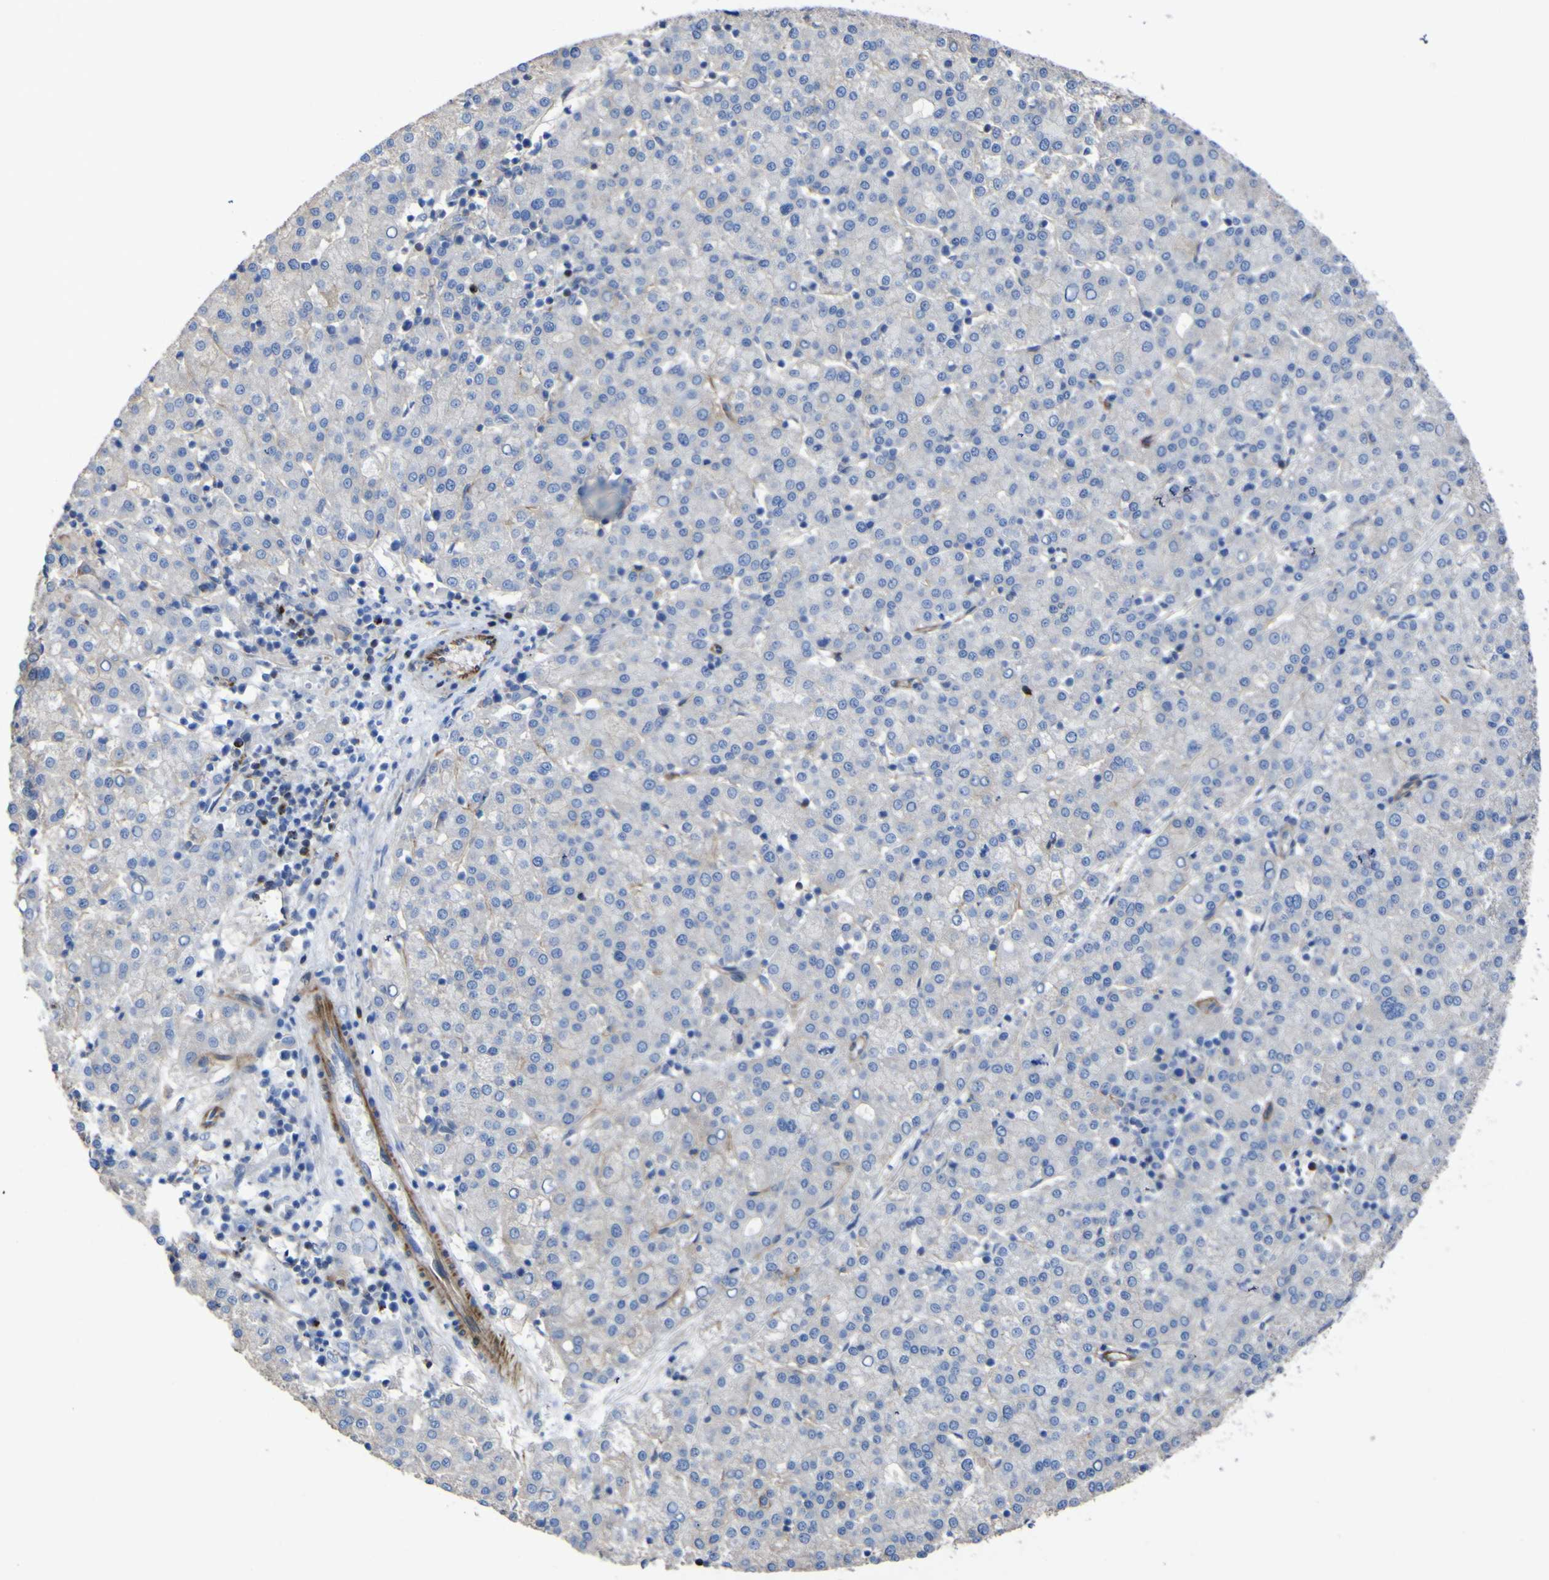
{"staining": {"intensity": "negative", "quantity": "none", "location": "none"}, "tissue": "liver cancer", "cell_type": "Tumor cells", "image_type": "cancer", "snomed": [{"axis": "morphology", "description": "Carcinoma, Hepatocellular, NOS"}, {"axis": "topography", "description": "Liver"}], "caption": "DAB (3,3'-diaminobenzidine) immunohistochemical staining of human liver cancer (hepatocellular carcinoma) displays no significant staining in tumor cells. (Stains: DAB IHC with hematoxylin counter stain, Microscopy: brightfield microscopy at high magnification).", "gene": "AGO4", "patient": {"sex": "female", "age": 58}}